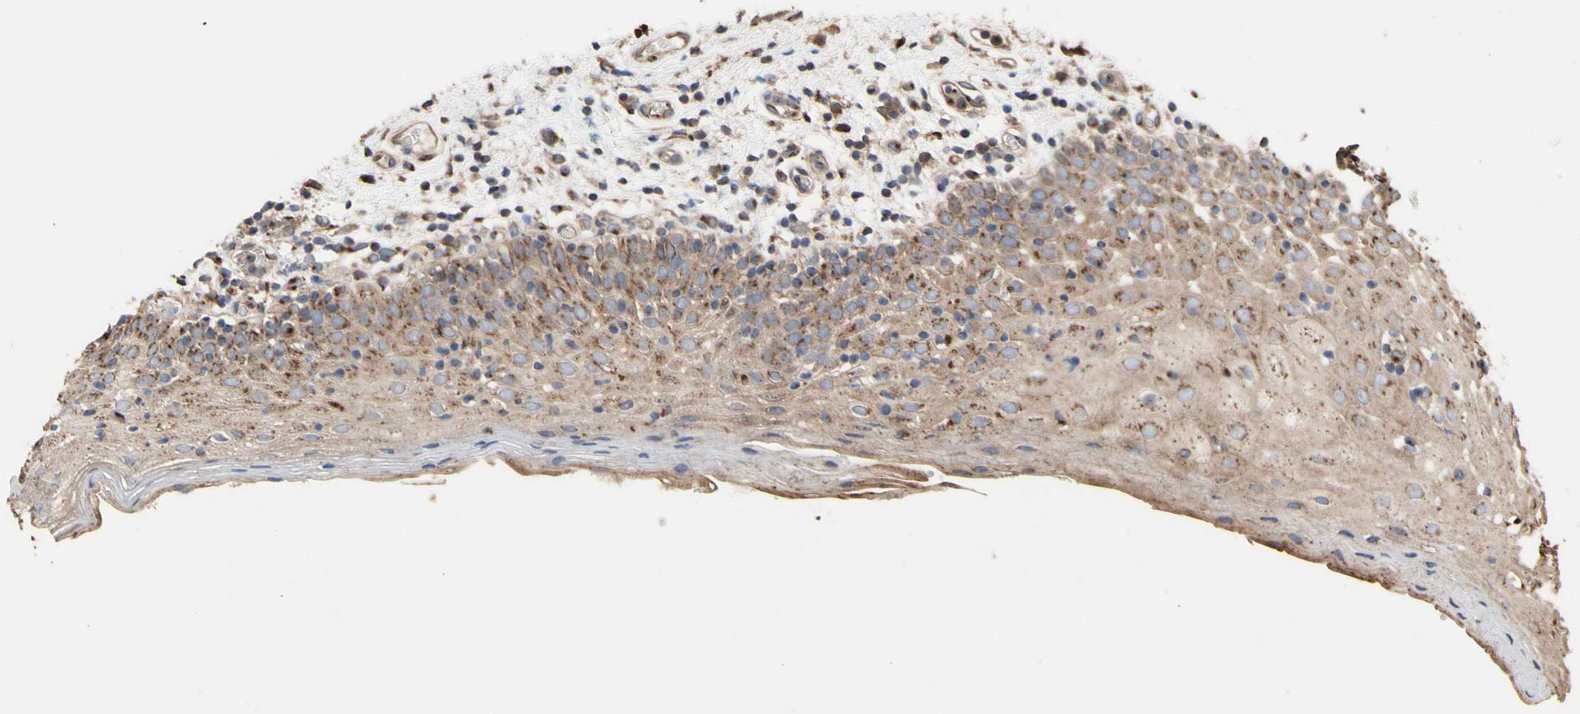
{"staining": {"intensity": "moderate", "quantity": ">75%", "location": "cytoplasmic/membranous"}, "tissue": "oral mucosa", "cell_type": "Squamous epithelial cells", "image_type": "normal", "snomed": [{"axis": "morphology", "description": "Normal tissue, NOS"}, {"axis": "morphology", "description": "Squamous cell carcinoma, NOS"}, {"axis": "topography", "description": "Skeletal muscle"}, {"axis": "topography", "description": "Oral tissue"}], "caption": "Protein expression analysis of unremarkable oral mucosa exhibits moderate cytoplasmic/membranous positivity in approximately >75% of squamous epithelial cells.", "gene": "NECTIN3", "patient": {"sex": "male", "age": 71}}